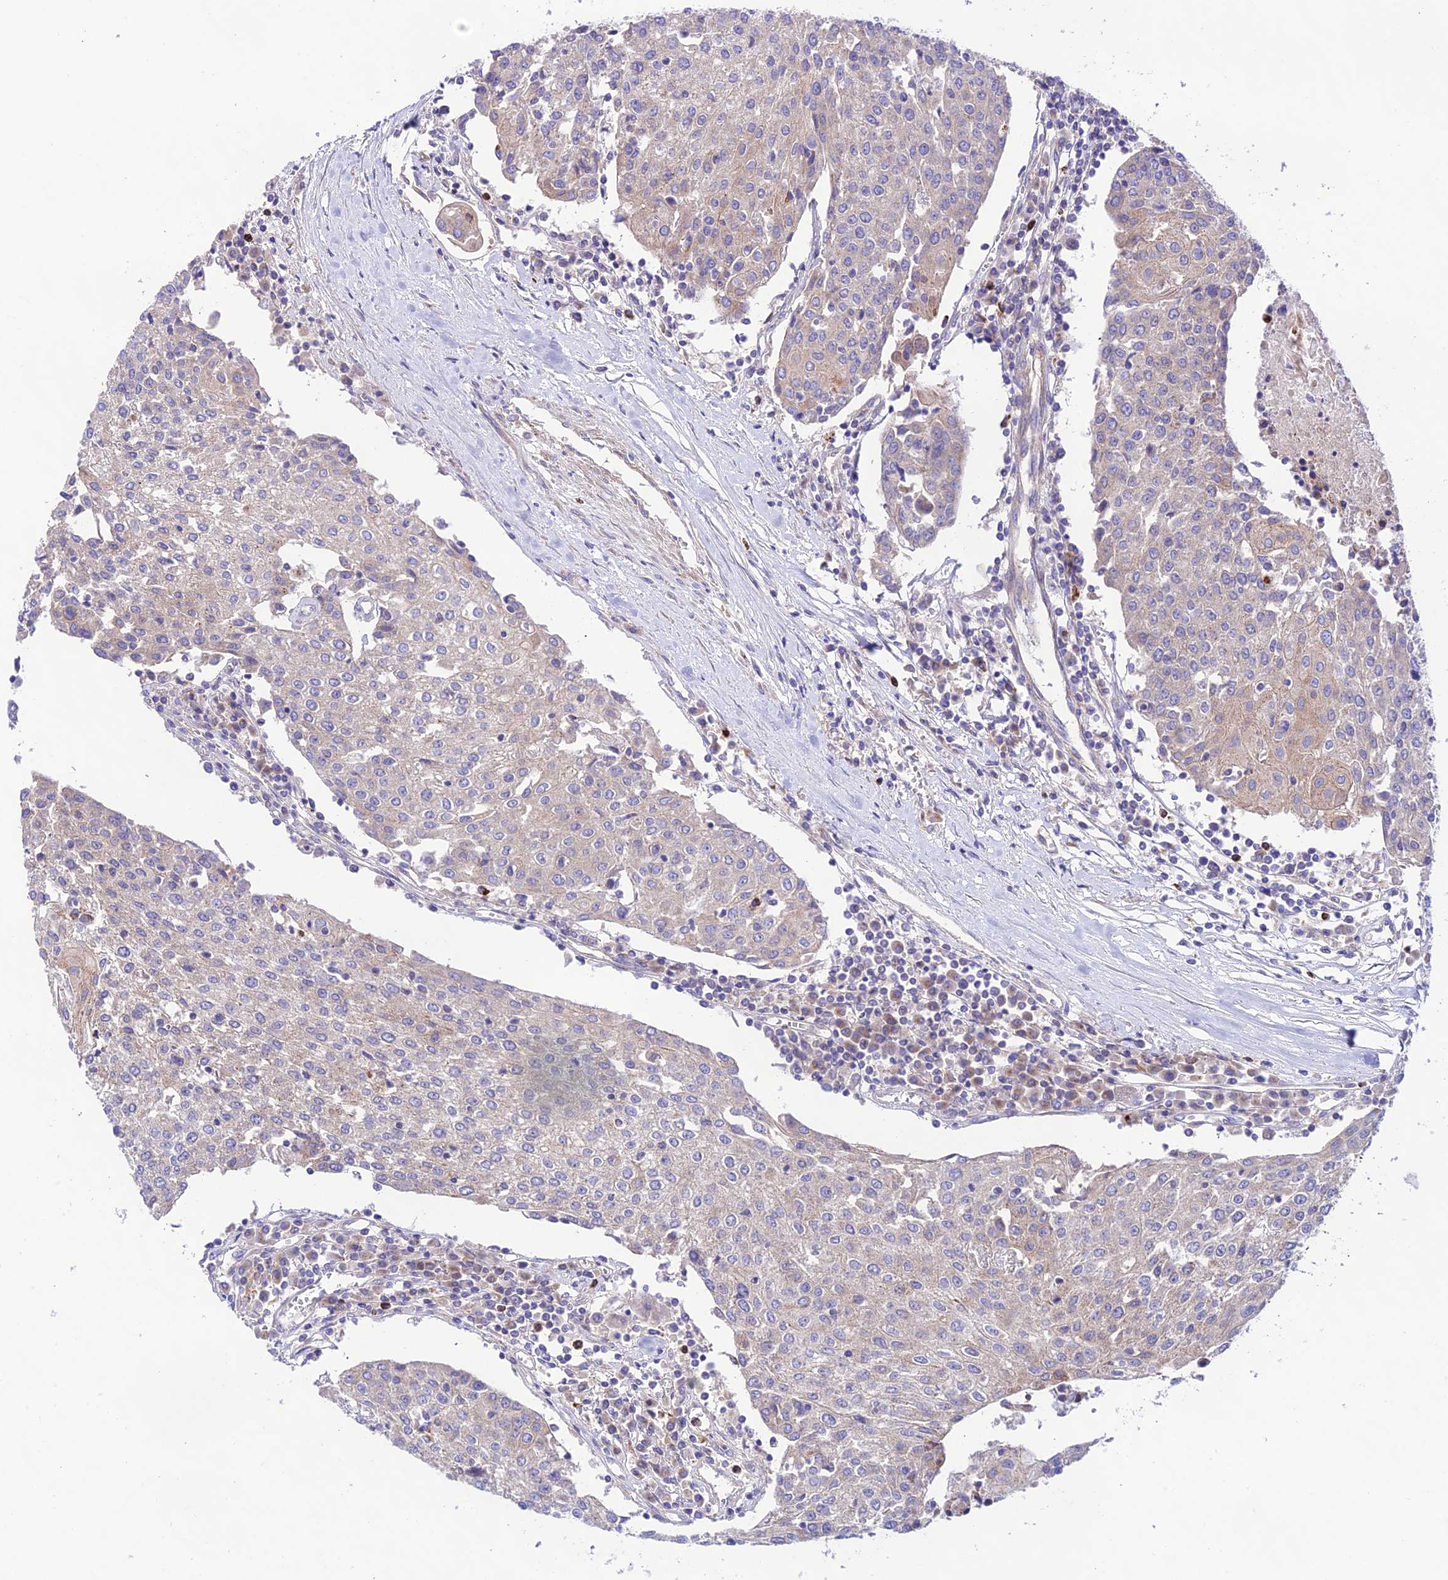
{"staining": {"intensity": "weak", "quantity": "<25%", "location": "cytoplasmic/membranous"}, "tissue": "urothelial cancer", "cell_type": "Tumor cells", "image_type": "cancer", "snomed": [{"axis": "morphology", "description": "Urothelial carcinoma, High grade"}, {"axis": "topography", "description": "Urinary bladder"}], "caption": "Immunohistochemical staining of human urothelial cancer demonstrates no significant positivity in tumor cells.", "gene": "LACTB2", "patient": {"sex": "female", "age": 85}}